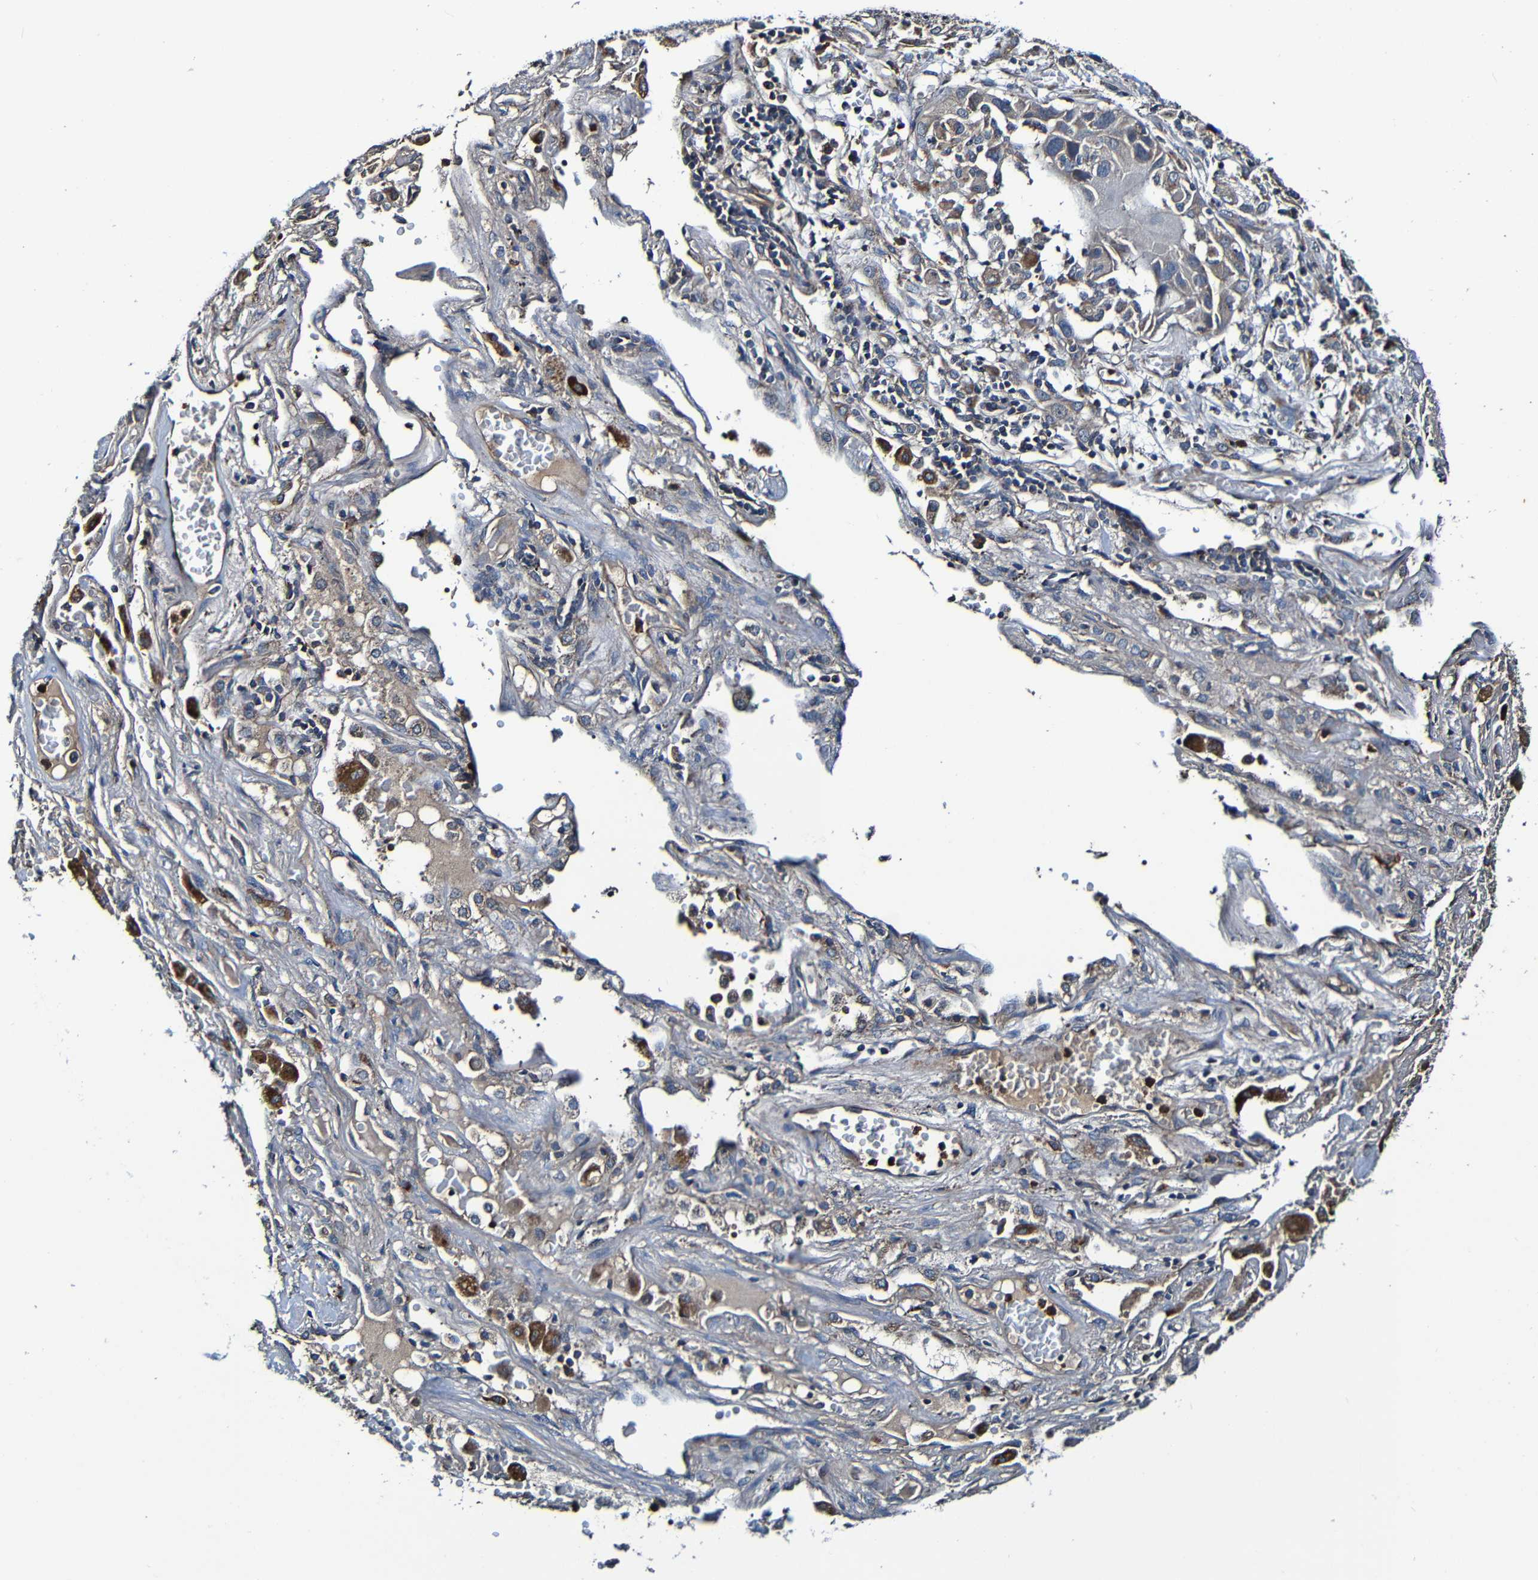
{"staining": {"intensity": "weak", "quantity": "25%-75%", "location": "cytoplasmic/membranous"}, "tissue": "lung cancer", "cell_type": "Tumor cells", "image_type": "cancer", "snomed": [{"axis": "morphology", "description": "Squamous cell carcinoma, NOS"}, {"axis": "topography", "description": "Lung"}], "caption": "A brown stain shows weak cytoplasmic/membranous positivity of a protein in lung cancer (squamous cell carcinoma) tumor cells. (DAB (3,3'-diaminobenzidine) IHC with brightfield microscopy, high magnification).", "gene": "ADAM15", "patient": {"sex": "male", "age": 57}}